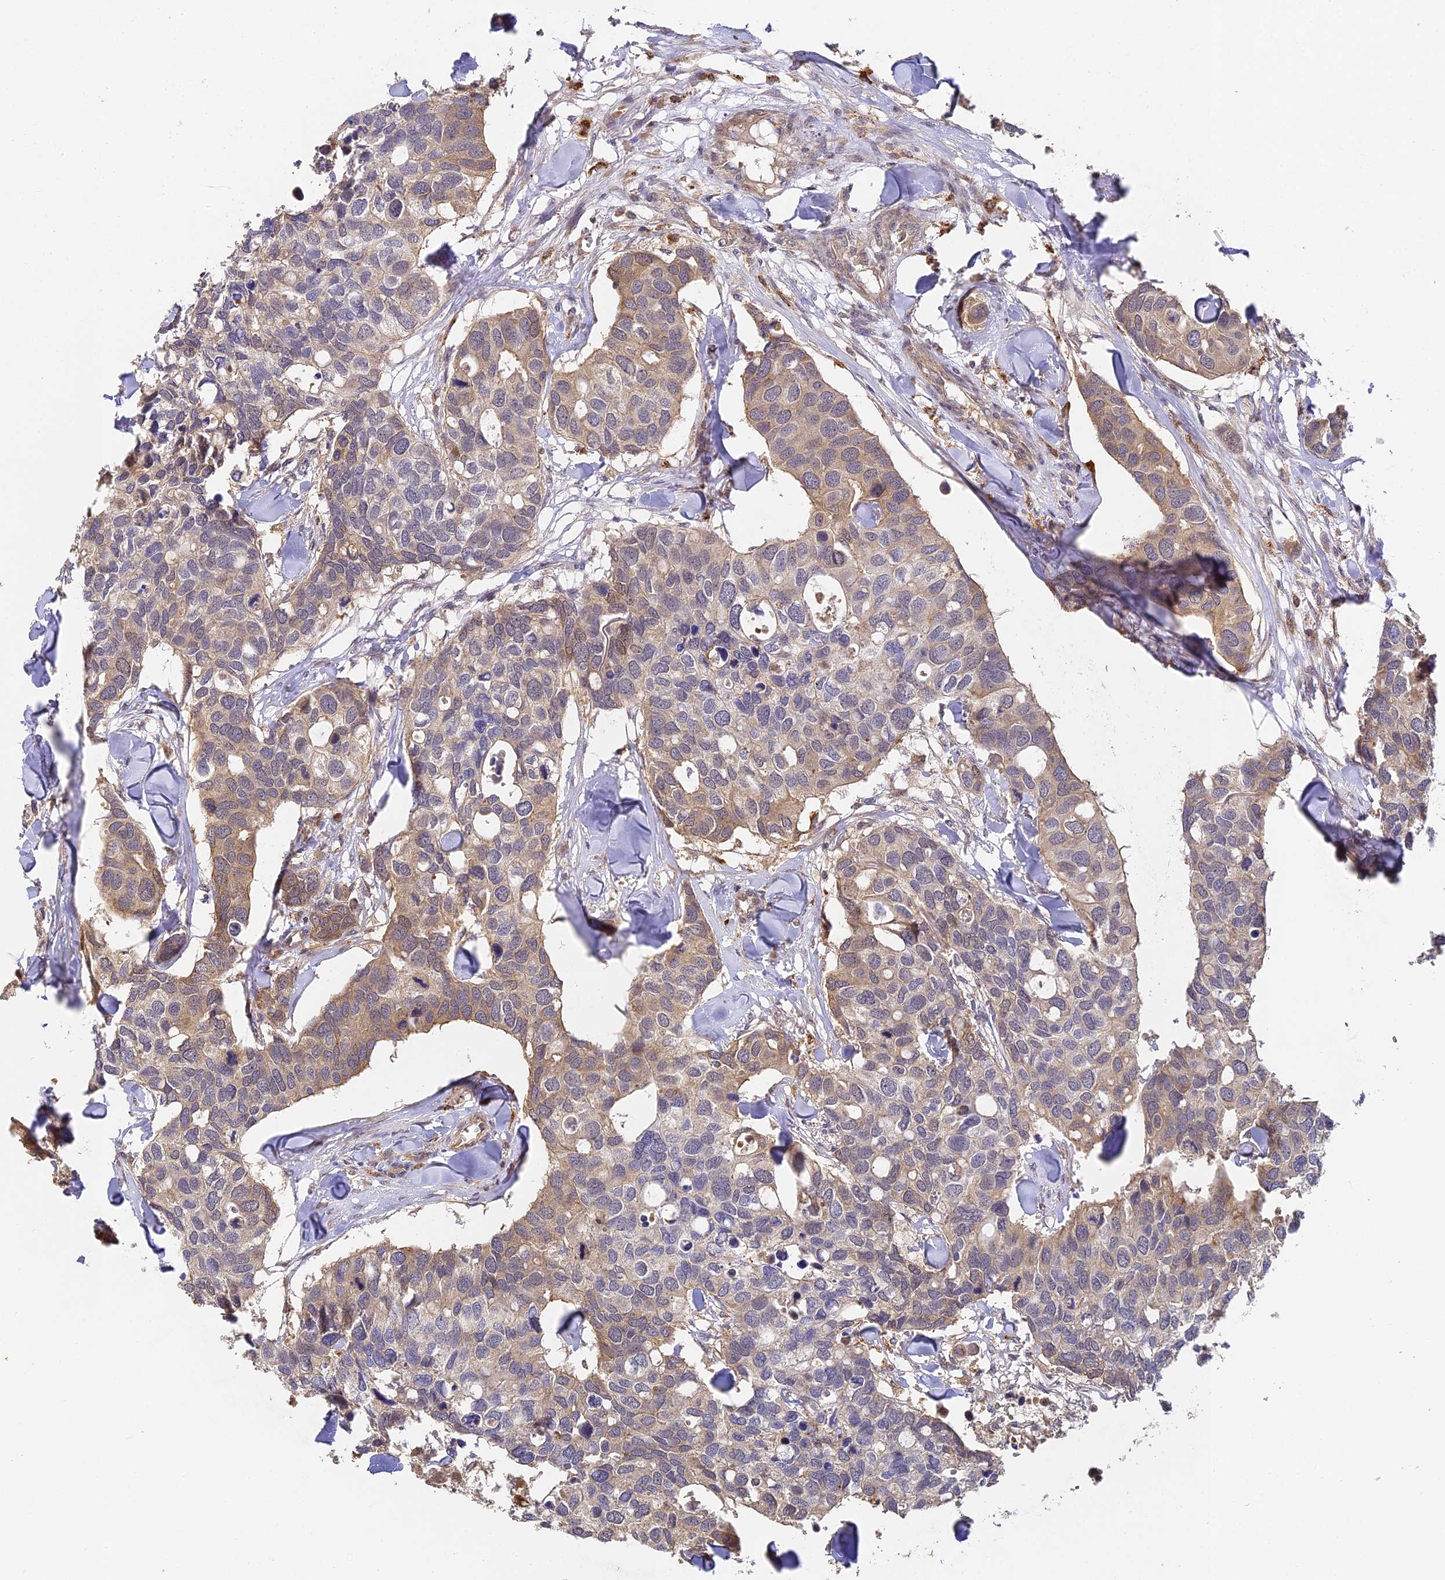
{"staining": {"intensity": "moderate", "quantity": "25%-75%", "location": "cytoplasmic/membranous"}, "tissue": "breast cancer", "cell_type": "Tumor cells", "image_type": "cancer", "snomed": [{"axis": "morphology", "description": "Duct carcinoma"}, {"axis": "topography", "description": "Breast"}], "caption": "Human intraductal carcinoma (breast) stained with a brown dye displays moderate cytoplasmic/membranous positive staining in about 25%-75% of tumor cells.", "gene": "YAE1", "patient": {"sex": "female", "age": 83}}